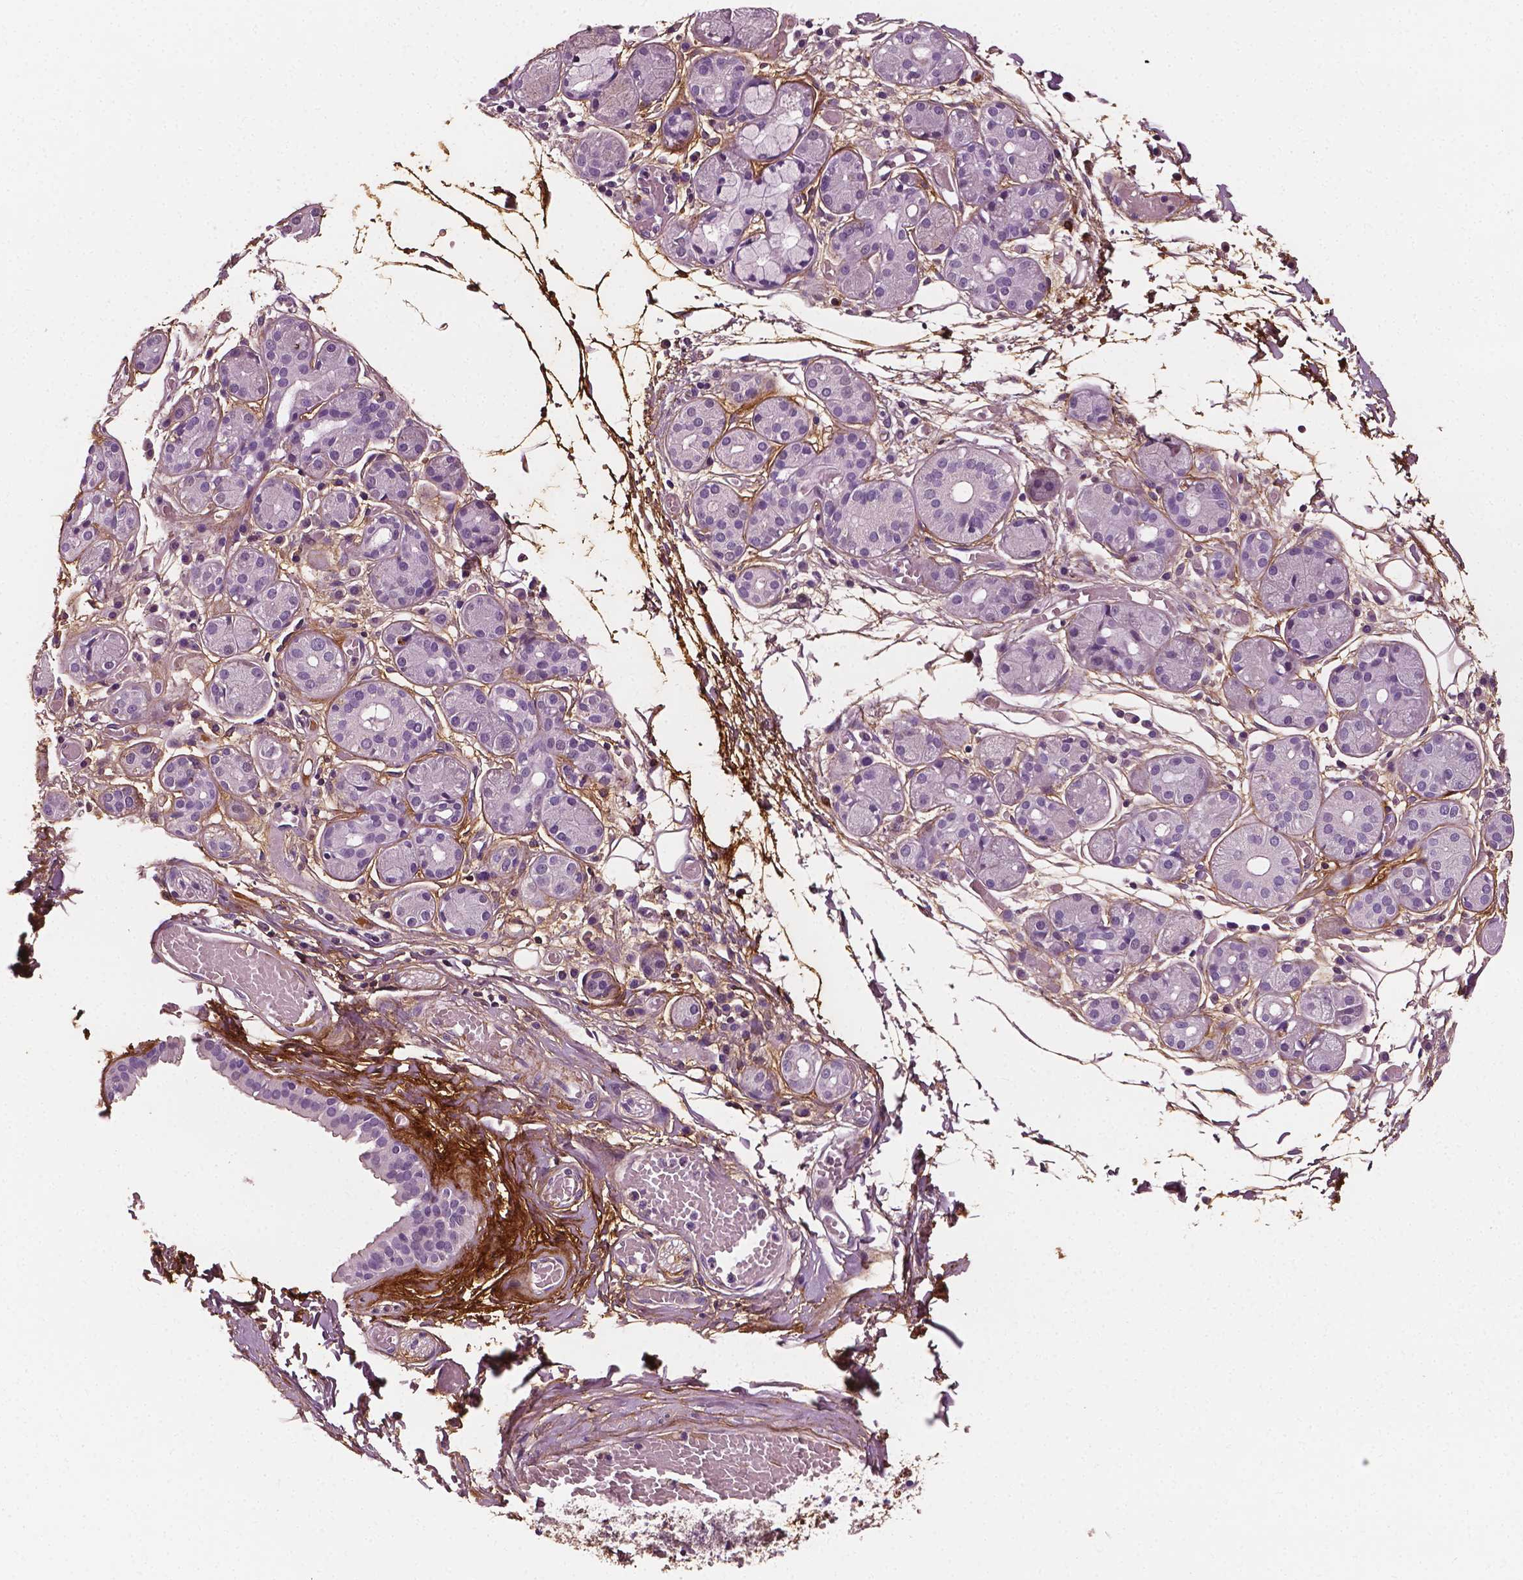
{"staining": {"intensity": "negative", "quantity": "none", "location": "none"}, "tissue": "salivary gland", "cell_type": "Glandular cells", "image_type": "normal", "snomed": [{"axis": "morphology", "description": "Normal tissue, NOS"}, {"axis": "topography", "description": "Salivary gland"}, {"axis": "topography", "description": "Peripheral nerve tissue"}], "caption": "Photomicrograph shows no protein staining in glandular cells of unremarkable salivary gland.", "gene": "FBLN1", "patient": {"sex": "male", "age": 71}}